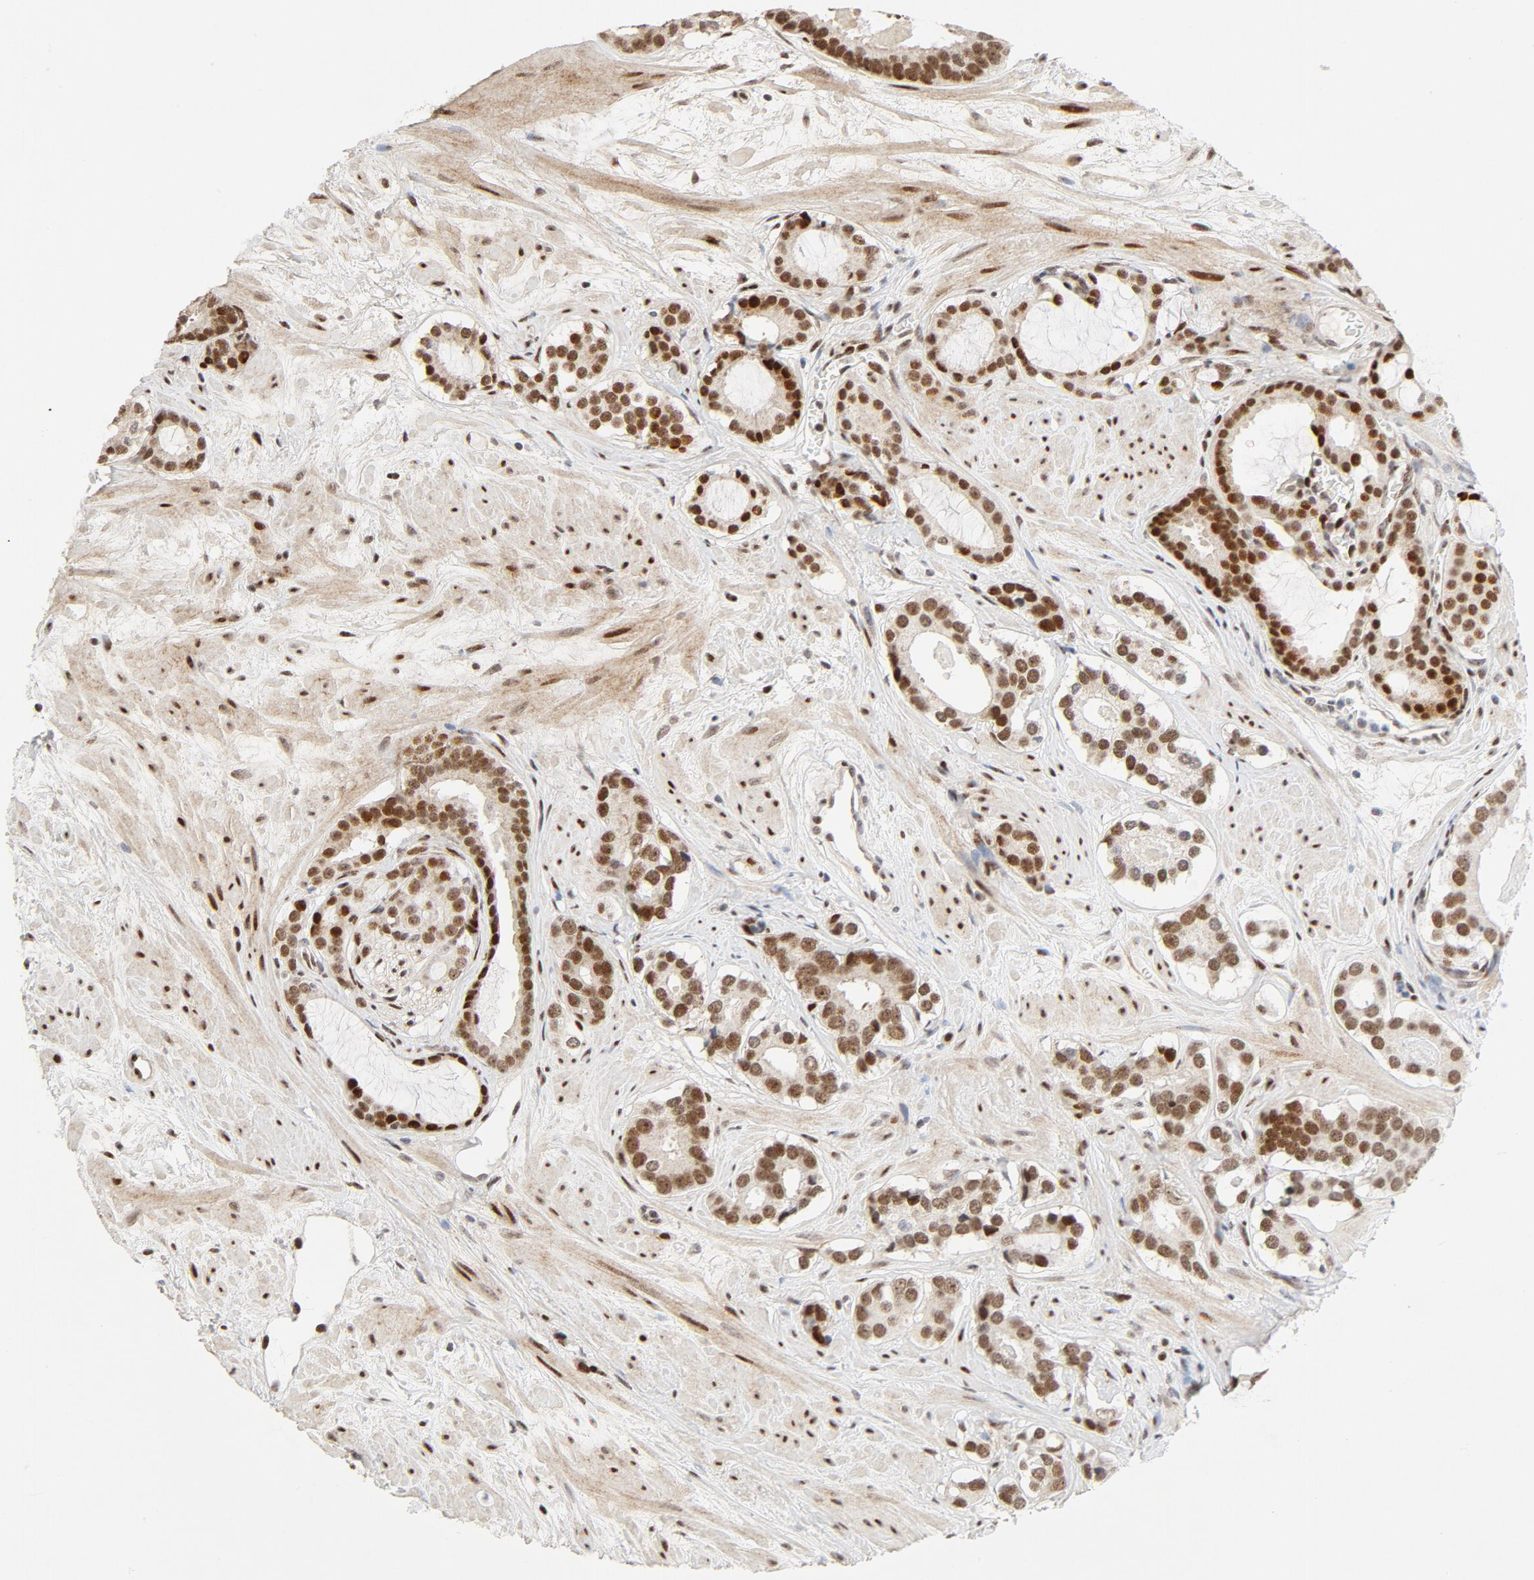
{"staining": {"intensity": "moderate", "quantity": ">75%", "location": "nuclear"}, "tissue": "prostate cancer", "cell_type": "Tumor cells", "image_type": "cancer", "snomed": [{"axis": "morphology", "description": "Adenocarcinoma, Low grade"}, {"axis": "topography", "description": "Prostate"}], "caption": "Moderate nuclear expression for a protein is present in about >75% of tumor cells of adenocarcinoma (low-grade) (prostate) using immunohistochemistry (IHC).", "gene": "GTF2I", "patient": {"sex": "male", "age": 57}}